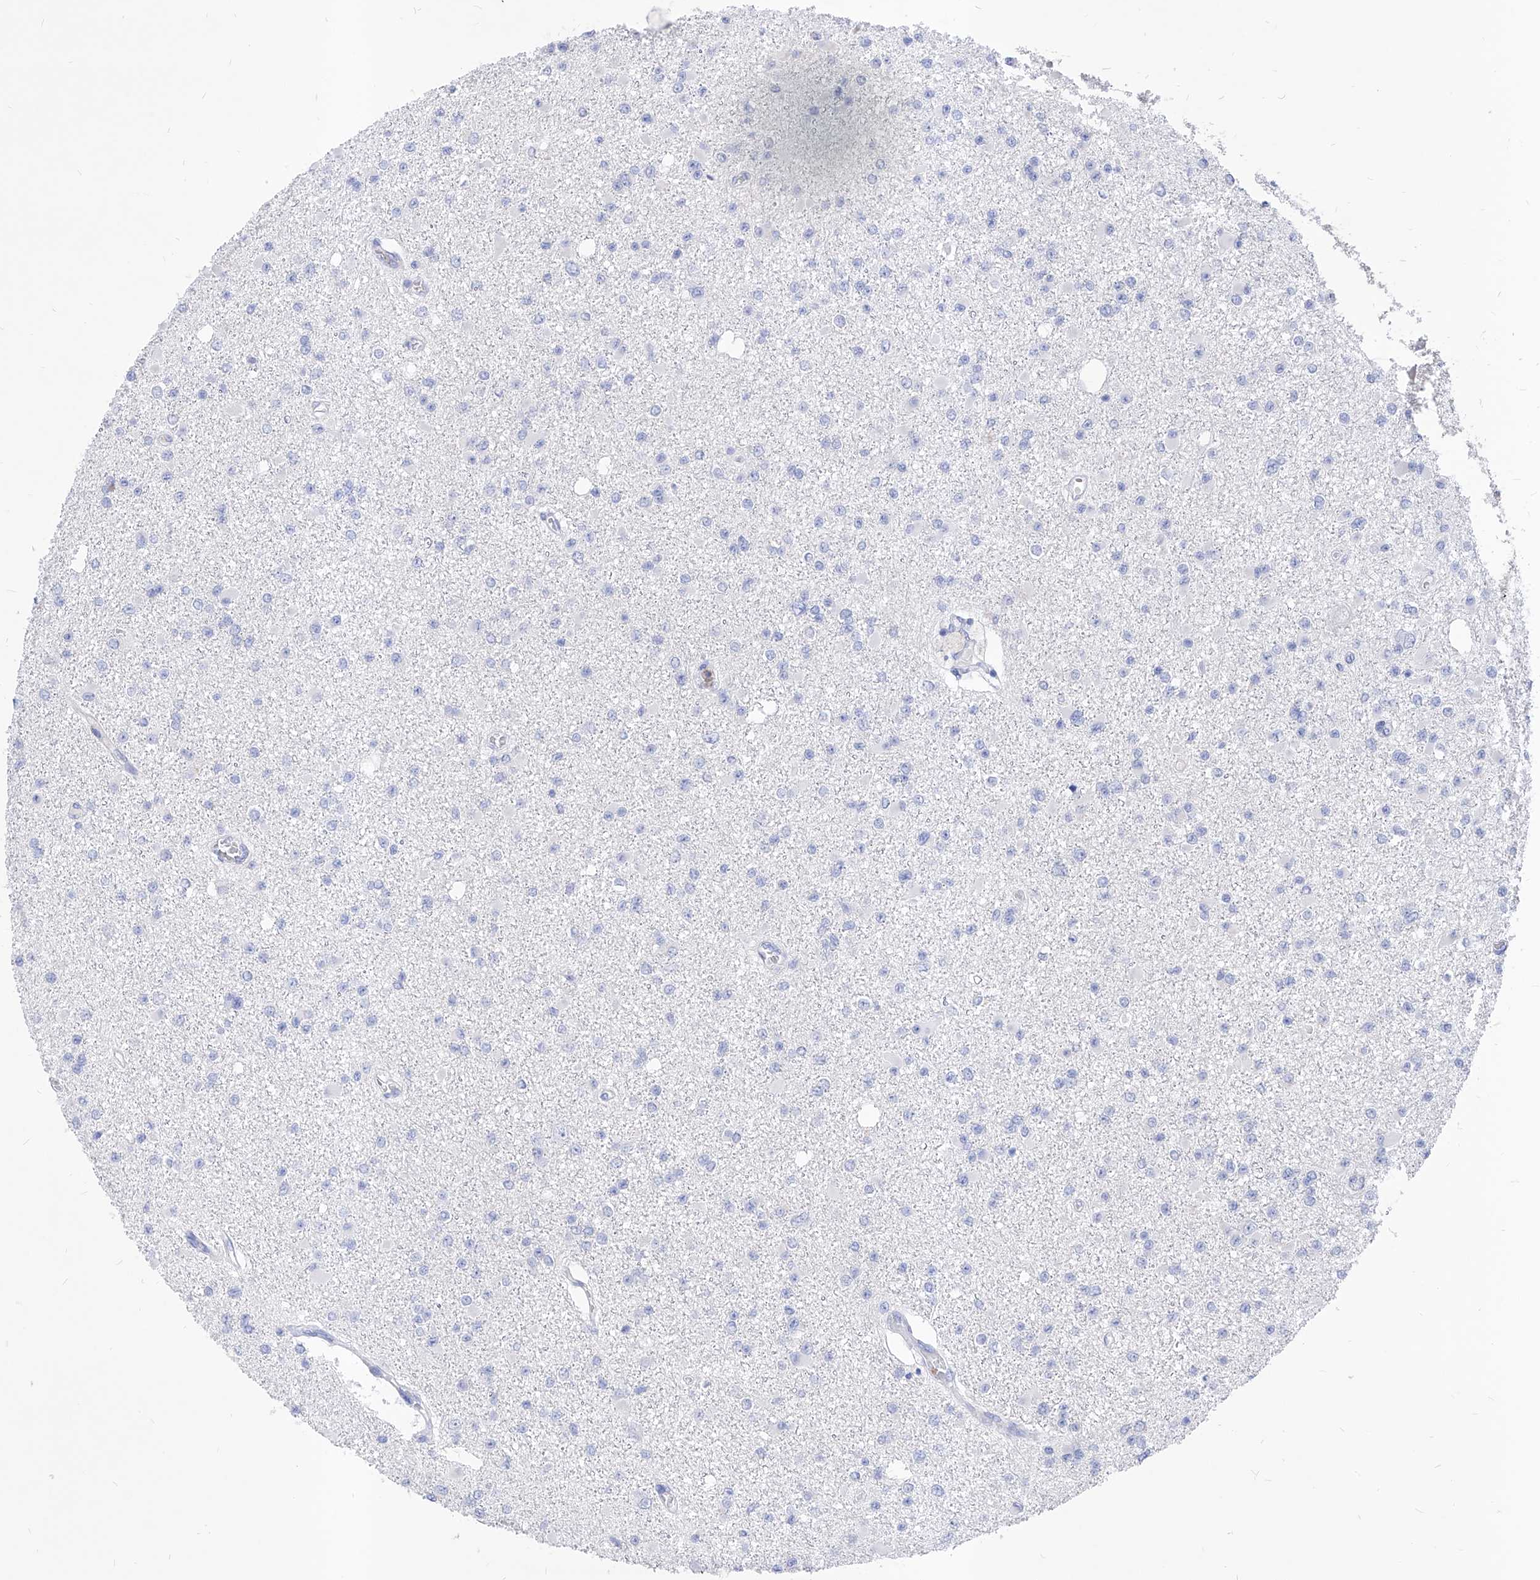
{"staining": {"intensity": "negative", "quantity": "none", "location": "none"}, "tissue": "glioma", "cell_type": "Tumor cells", "image_type": "cancer", "snomed": [{"axis": "morphology", "description": "Glioma, malignant, Low grade"}, {"axis": "topography", "description": "Brain"}], "caption": "Histopathology image shows no protein positivity in tumor cells of malignant glioma (low-grade) tissue. (DAB immunohistochemistry (IHC) visualized using brightfield microscopy, high magnification).", "gene": "VAX1", "patient": {"sex": "female", "age": 22}}